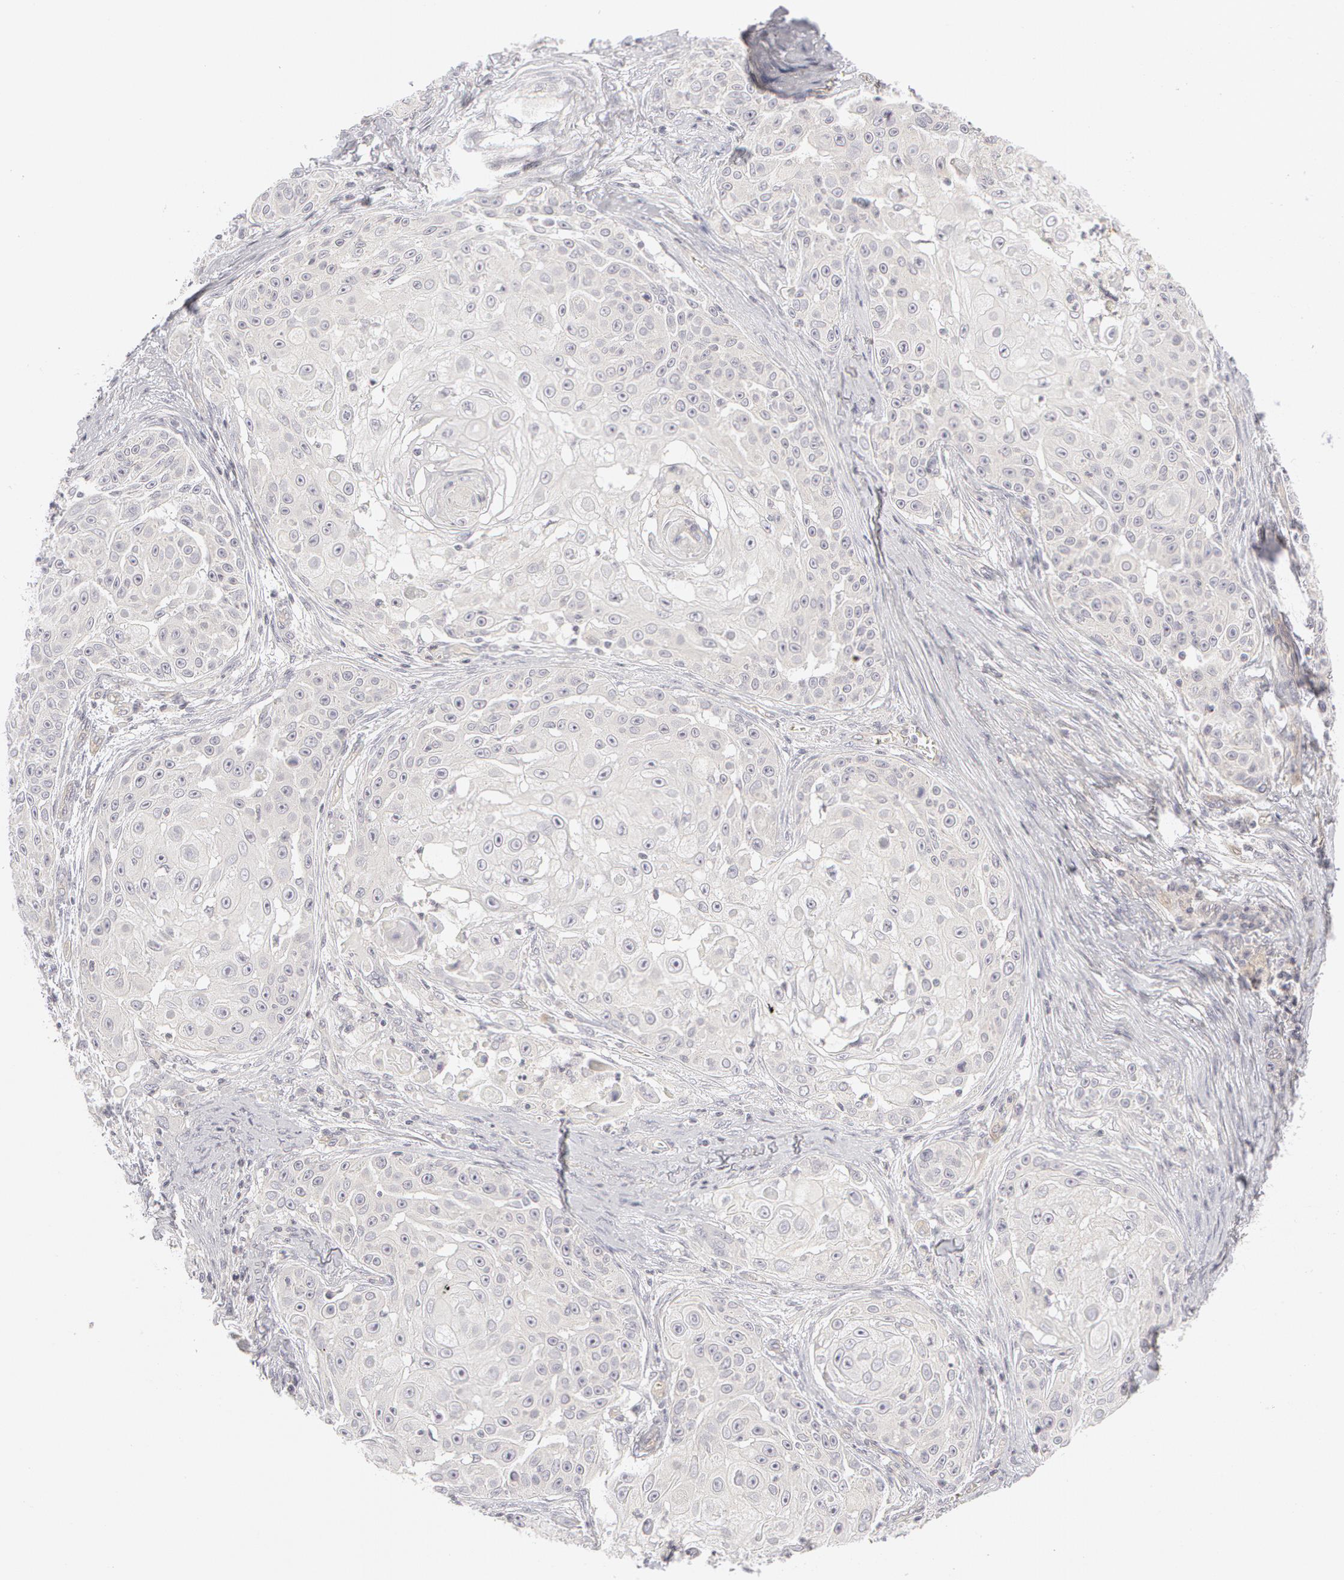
{"staining": {"intensity": "negative", "quantity": "none", "location": "none"}, "tissue": "skin cancer", "cell_type": "Tumor cells", "image_type": "cancer", "snomed": [{"axis": "morphology", "description": "Squamous cell carcinoma, NOS"}, {"axis": "topography", "description": "Skin"}], "caption": "This is an IHC histopathology image of squamous cell carcinoma (skin). There is no staining in tumor cells.", "gene": "ABCB1", "patient": {"sex": "female", "age": 57}}